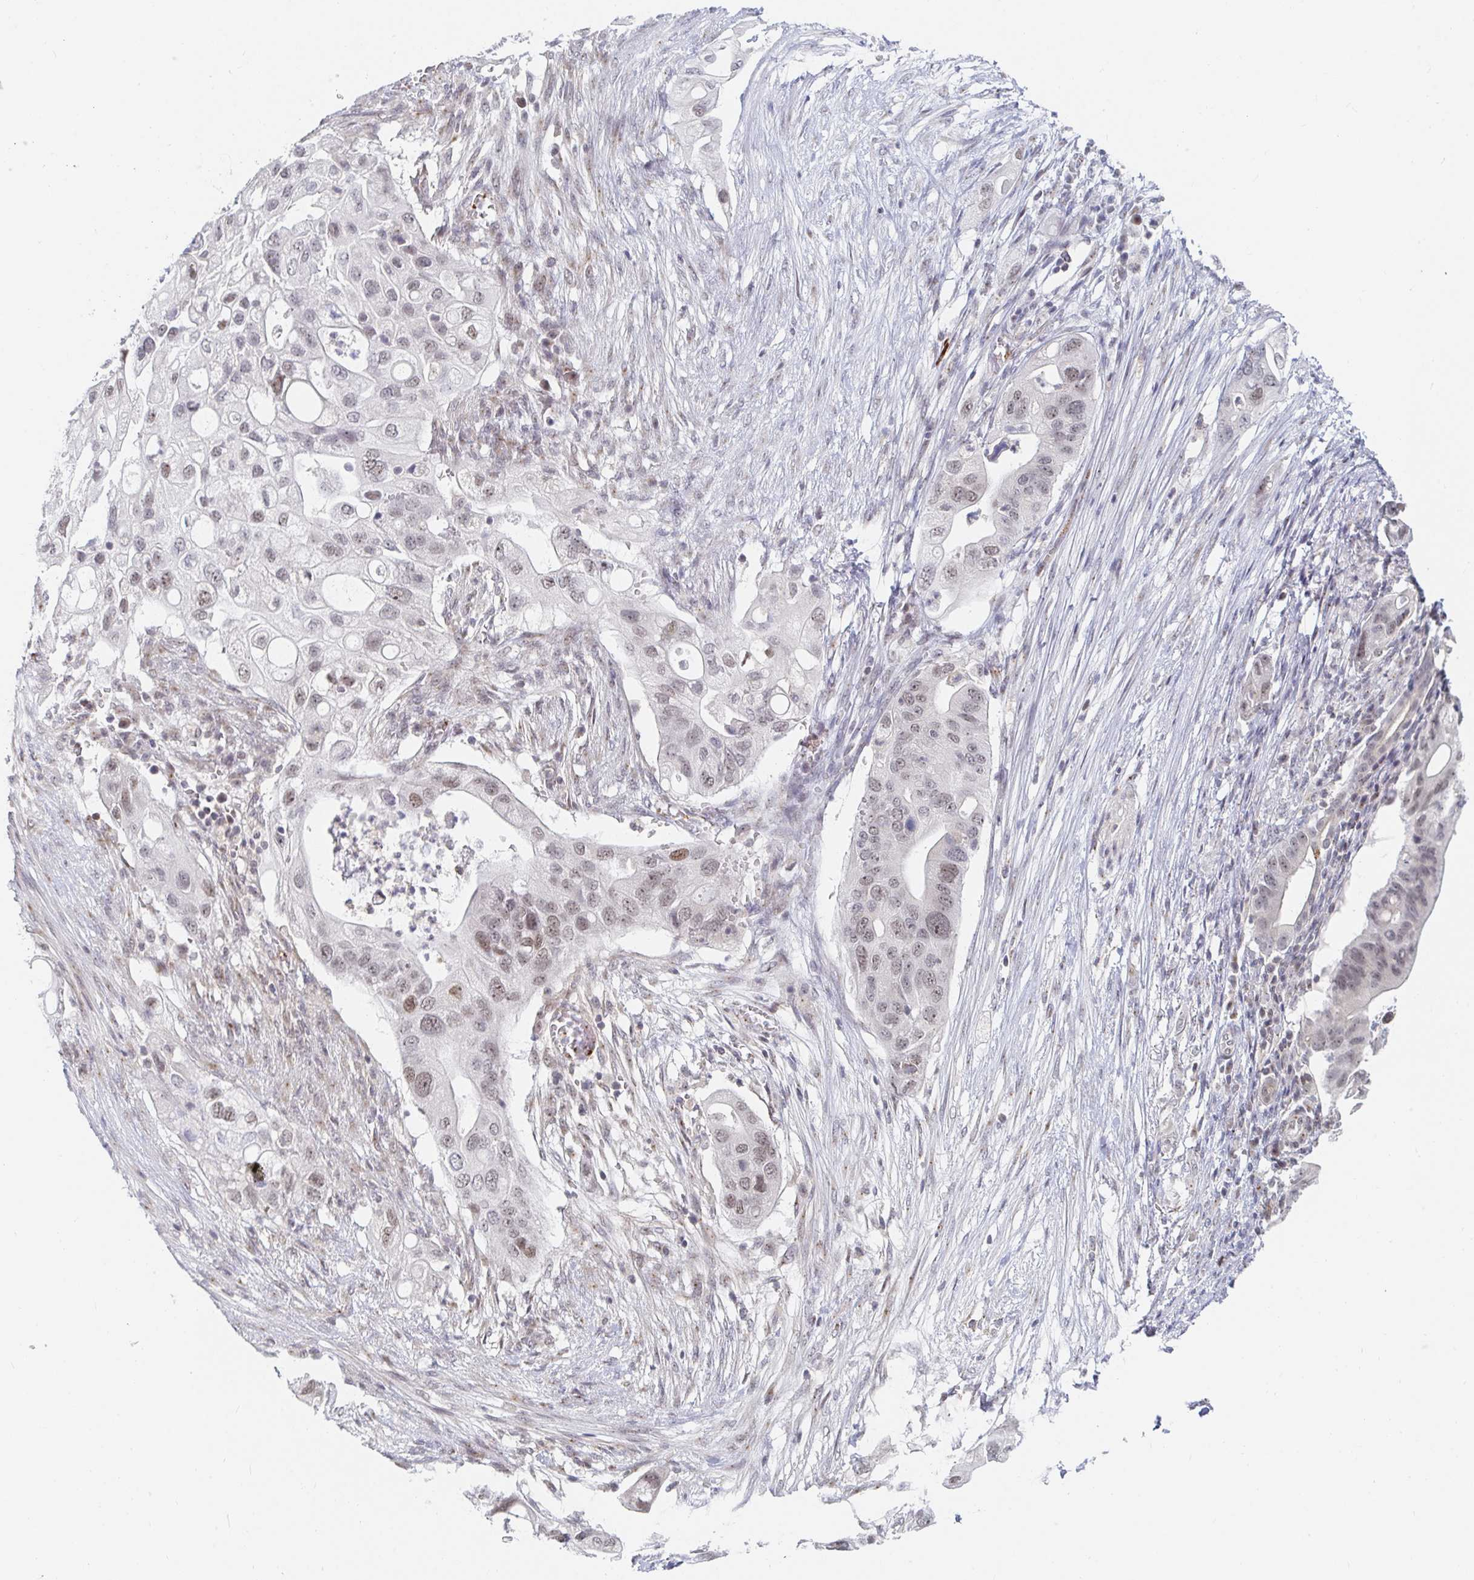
{"staining": {"intensity": "weak", "quantity": ">75%", "location": "nuclear"}, "tissue": "pancreatic cancer", "cell_type": "Tumor cells", "image_type": "cancer", "snomed": [{"axis": "morphology", "description": "Adenocarcinoma, NOS"}, {"axis": "topography", "description": "Pancreas"}], "caption": "A high-resolution photomicrograph shows immunohistochemistry (IHC) staining of adenocarcinoma (pancreatic), which reveals weak nuclear positivity in approximately >75% of tumor cells. (IHC, brightfield microscopy, high magnification).", "gene": "CHD2", "patient": {"sex": "female", "age": 72}}